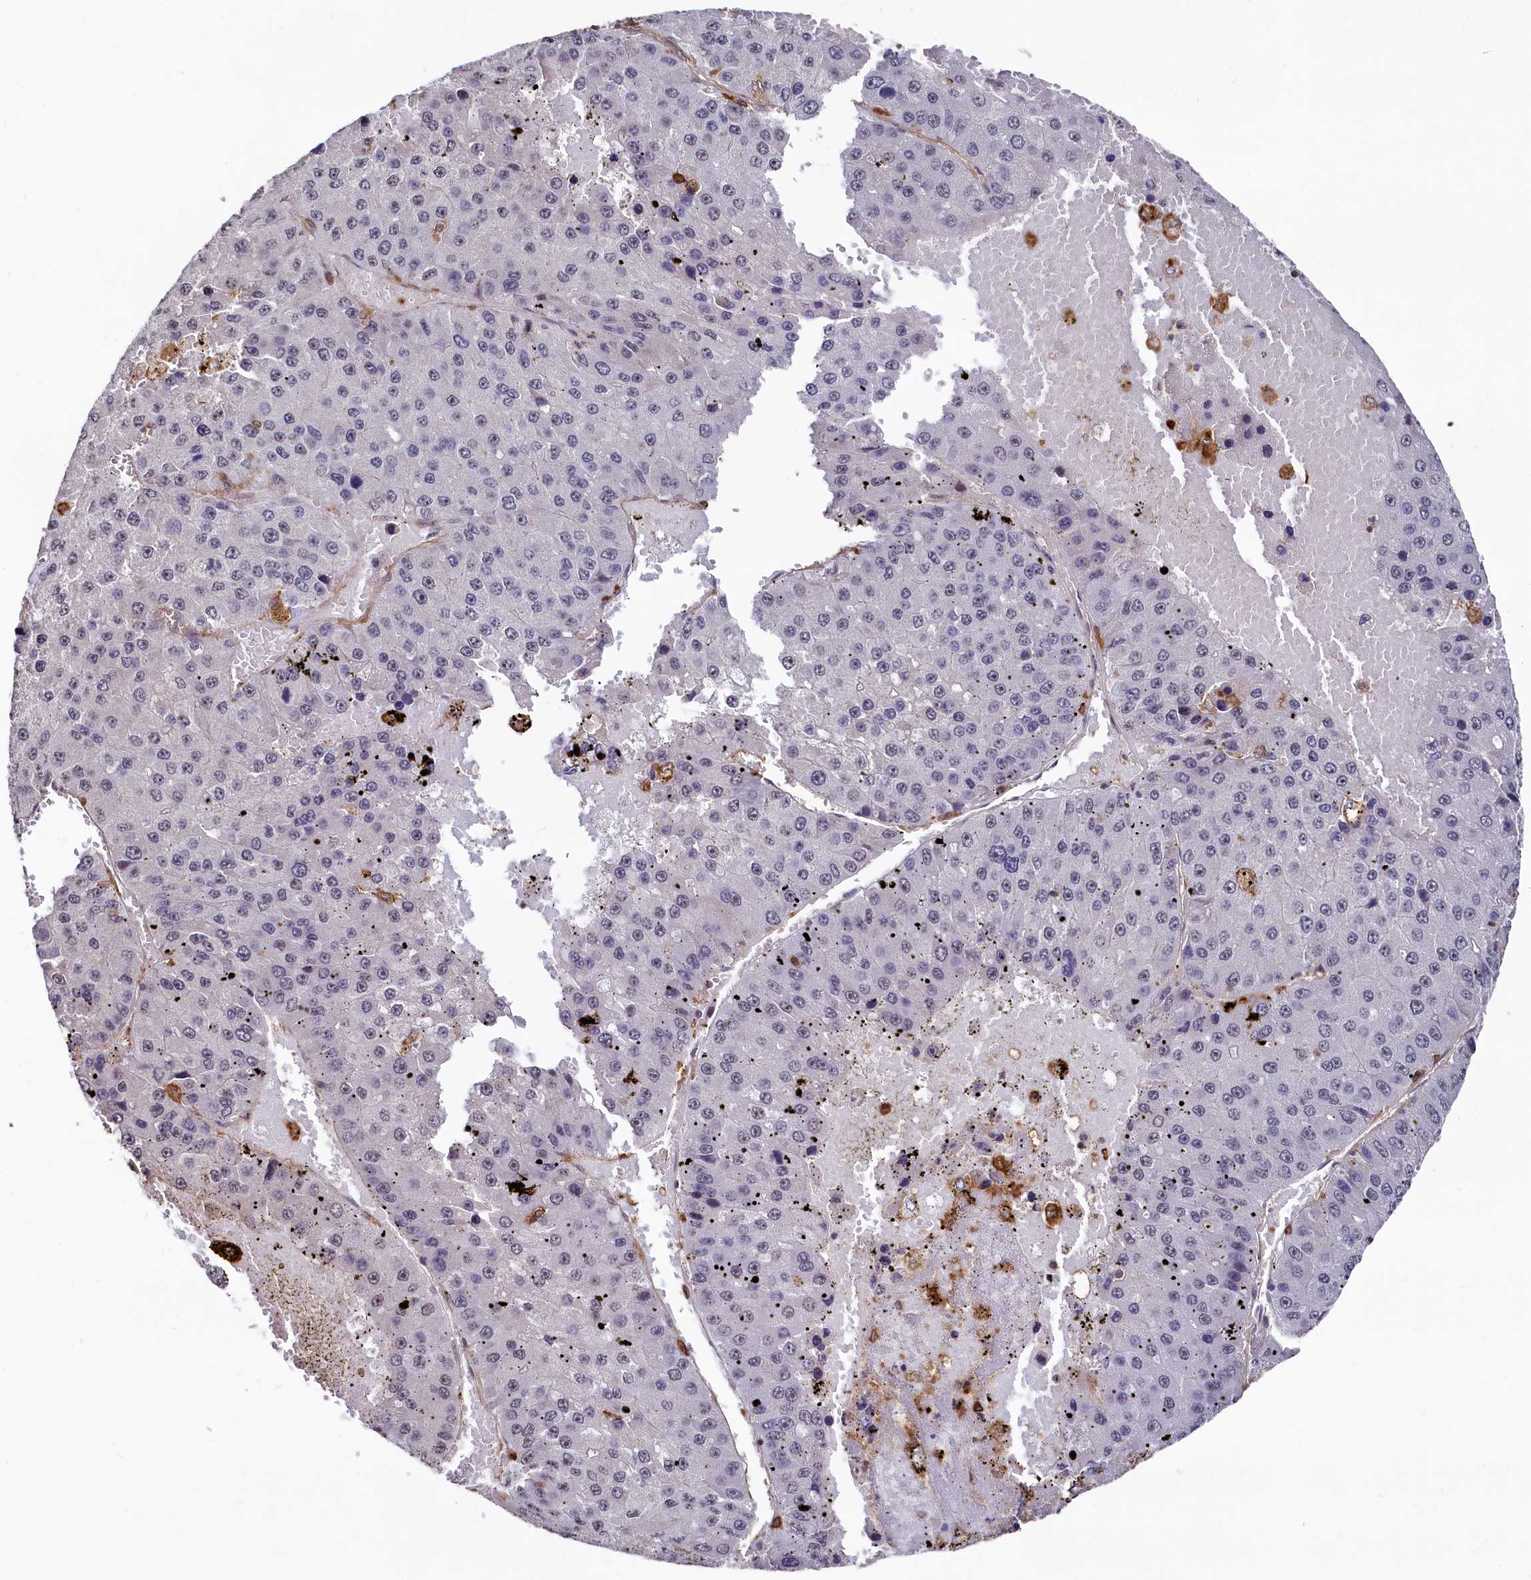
{"staining": {"intensity": "negative", "quantity": "none", "location": "none"}, "tissue": "liver cancer", "cell_type": "Tumor cells", "image_type": "cancer", "snomed": [{"axis": "morphology", "description": "Carcinoma, Hepatocellular, NOS"}, {"axis": "topography", "description": "Liver"}], "caption": "Liver hepatocellular carcinoma stained for a protein using IHC shows no staining tumor cells.", "gene": "PLEKHO2", "patient": {"sex": "female", "age": 73}}